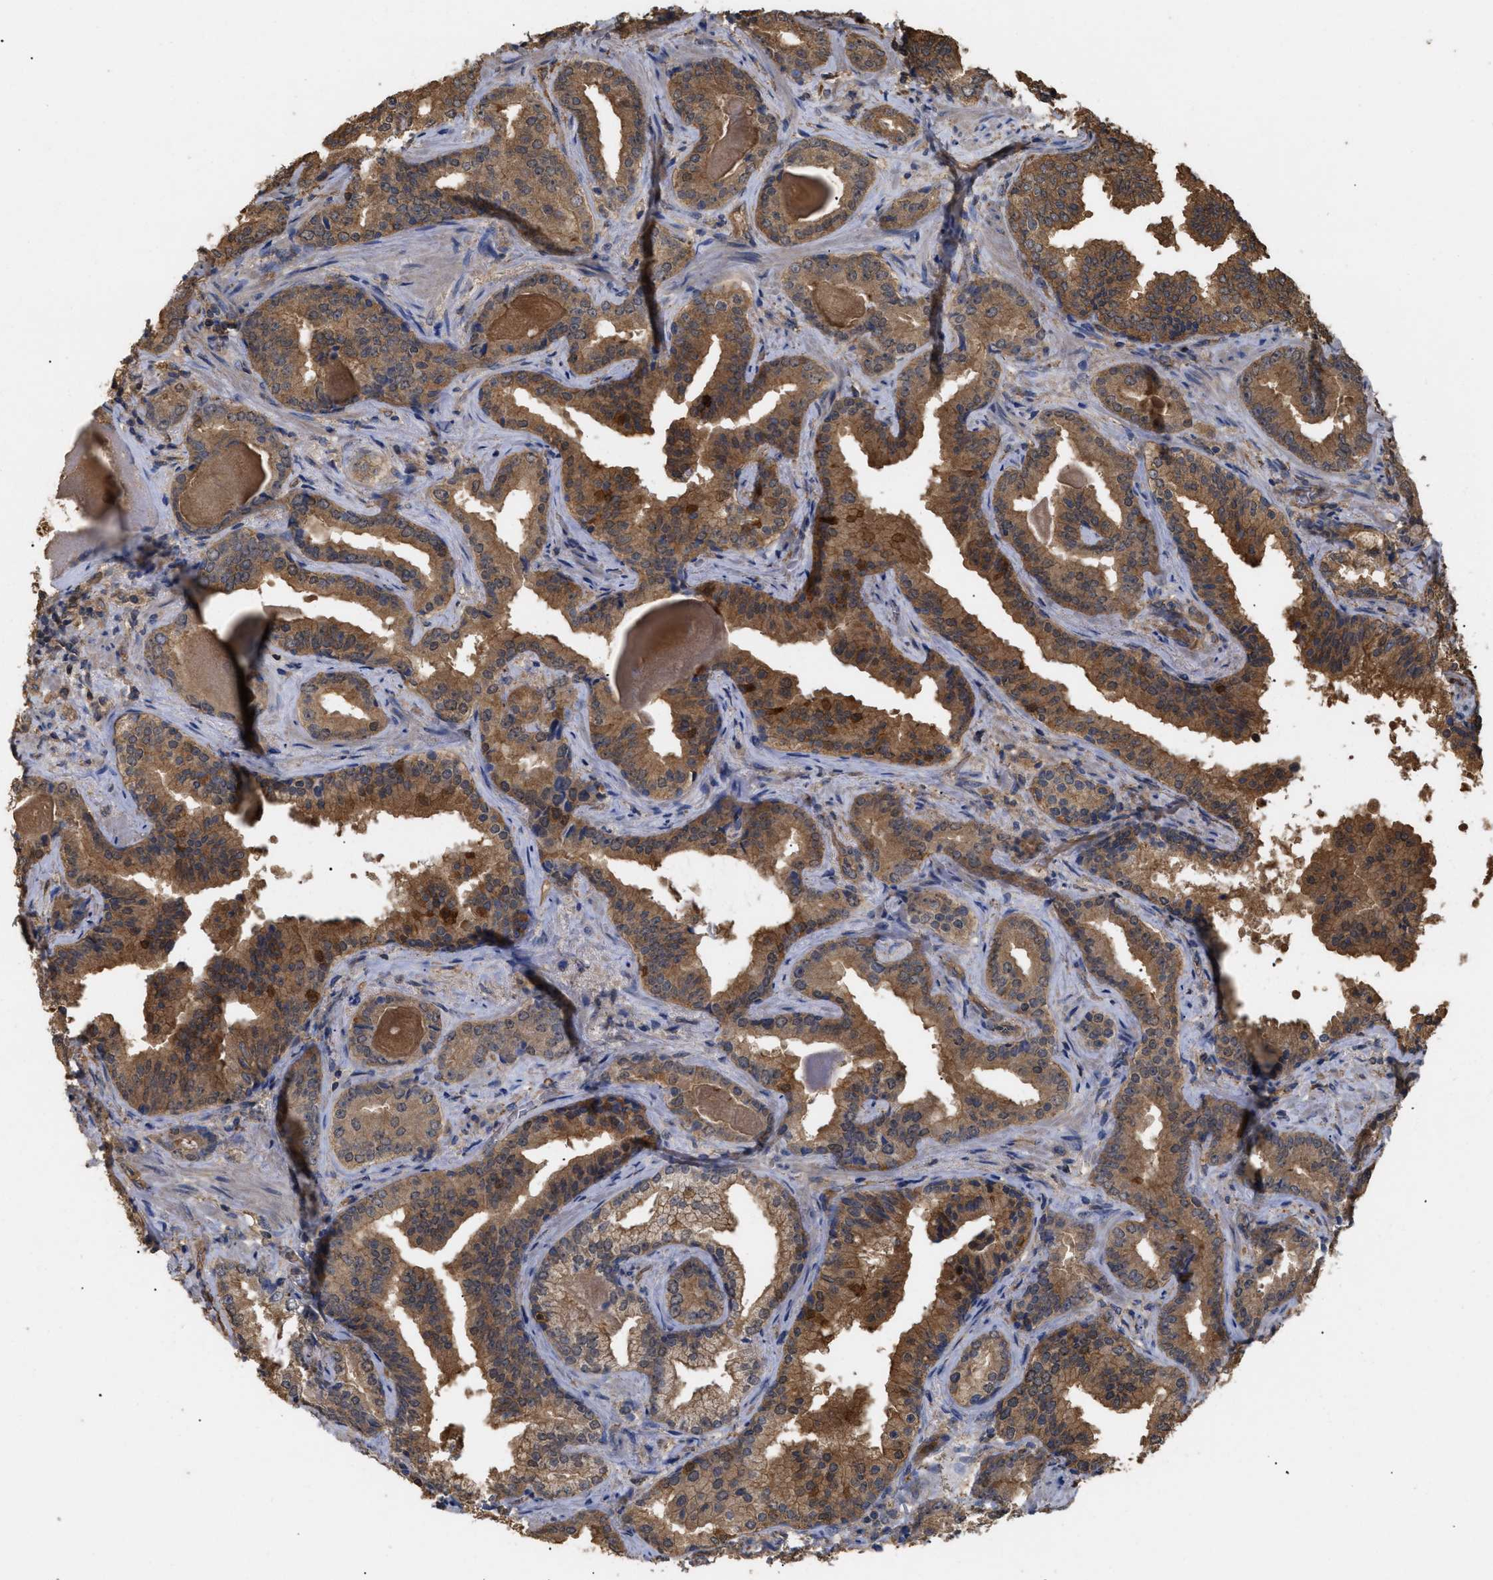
{"staining": {"intensity": "moderate", "quantity": ">75%", "location": "cytoplasmic/membranous"}, "tissue": "prostate cancer", "cell_type": "Tumor cells", "image_type": "cancer", "snomed": [{"axis": "morphology", "description": "Adenocarcinoma, Low grade"}, {"axis": "topography", "description": "Prostate"}], "caption": "IHC of low-grade adenocarcinoma (prostate) reveals medium levels of moderate cytoplasmic/membranous expression in approximately >75% of tumor cells. The protein is stained brown, and the nuclei are stained in blue (DAB IHC with brightfield microscopy, high magnification).", "gene": "CALM1", "patient": {"sex": "male", "age": 60}}